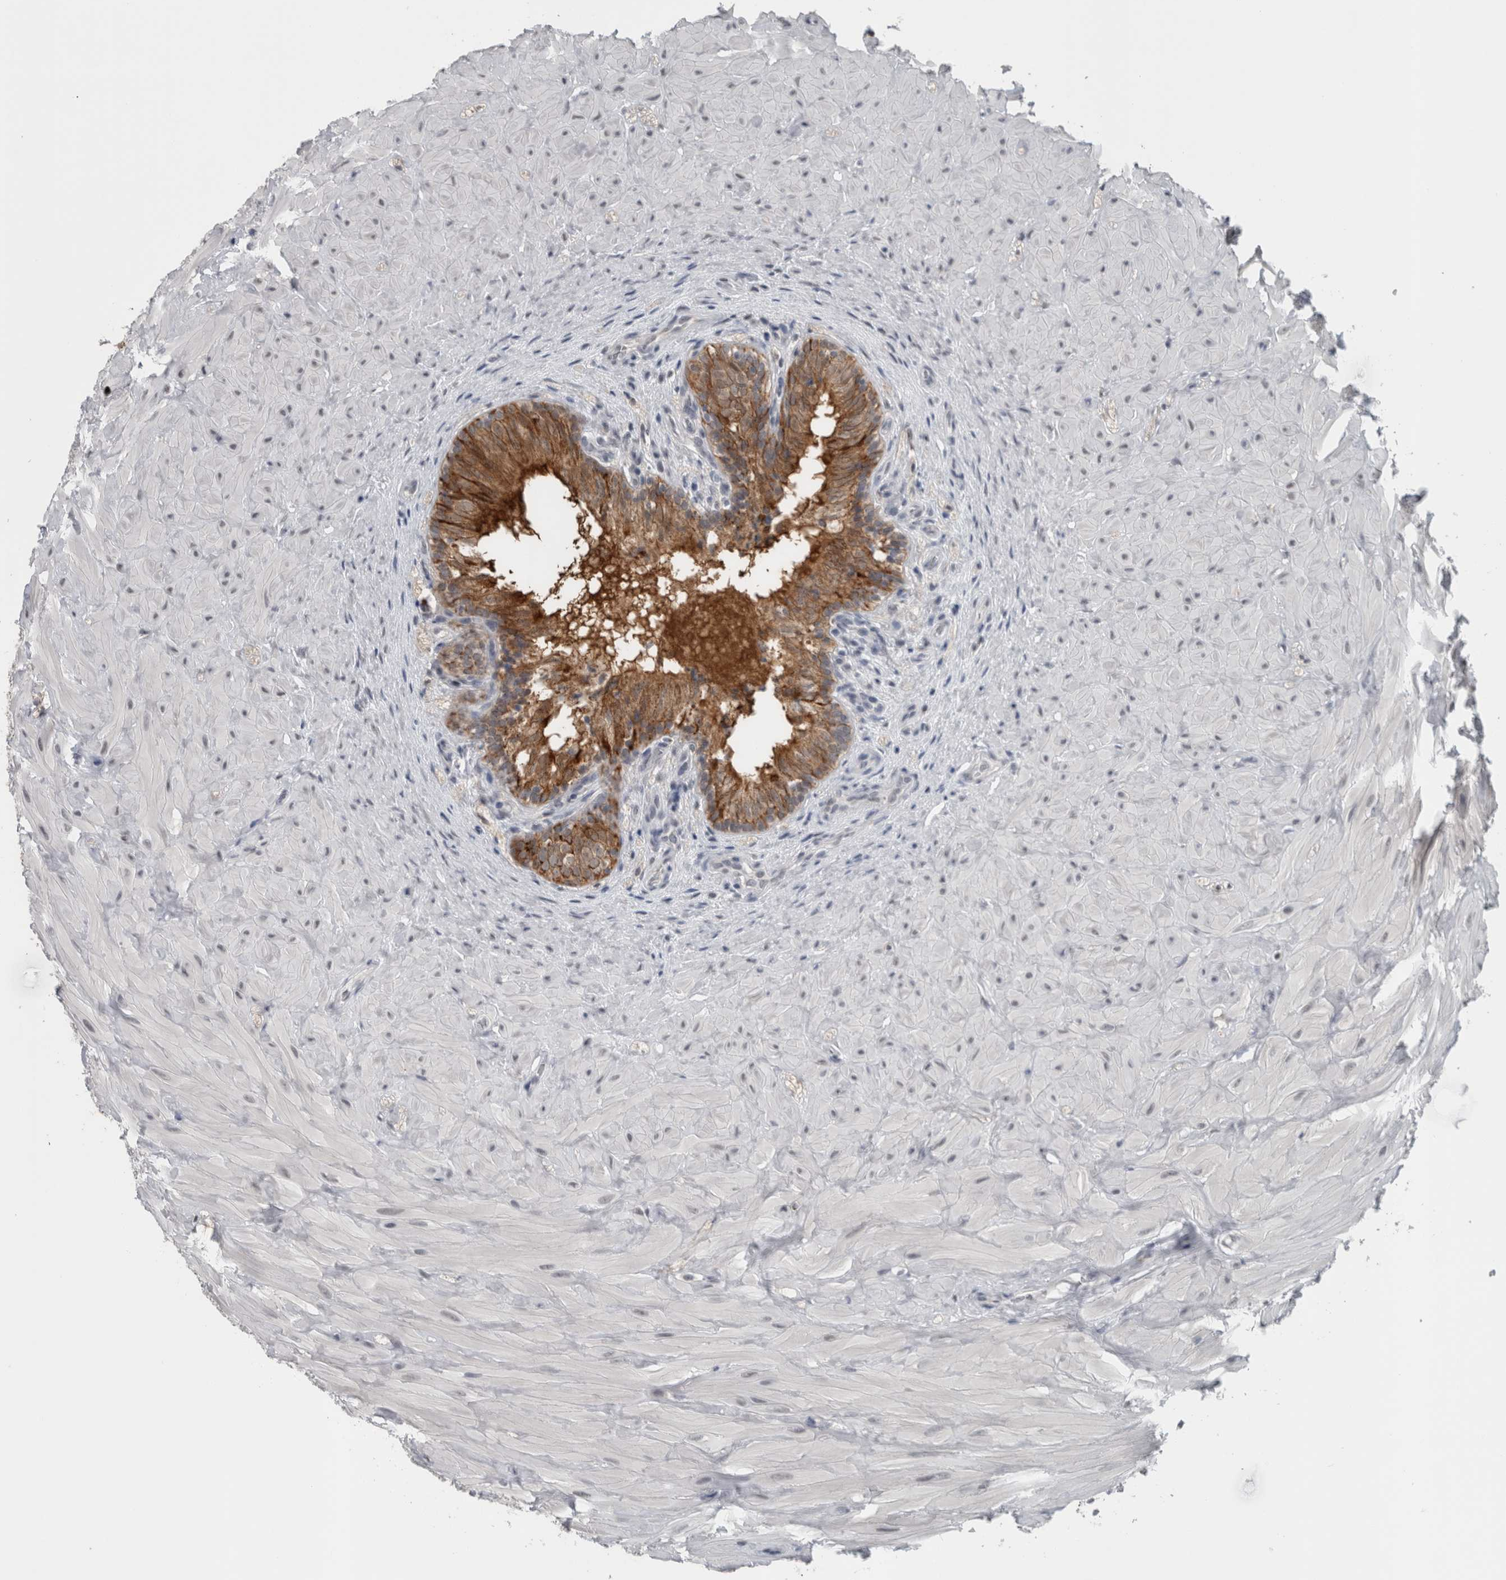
{"staining": {"intensity": "moderate", "quantity": ">75%", "location": "cytoplasmic/membranous"}, "tissue": "epididymis", "cell_type": "Glandular cells", "image_type": "normal", "snomed": [{"axis": "morphology", "description": "Normal tissue, NOS"}, {"axis": "topography", "description": "Soft tissue"}, {"axis": "topography", "description": "Epididymis"}], "caption": "Immunohistochemical staining of unremarkable human epididymis displays >75% levels of moderate cytoplasmic/membranous protein positivity in about >75% of glandular cells.", "gene": "ACSF2", "patient": {"sex": "male", "age": 26}}